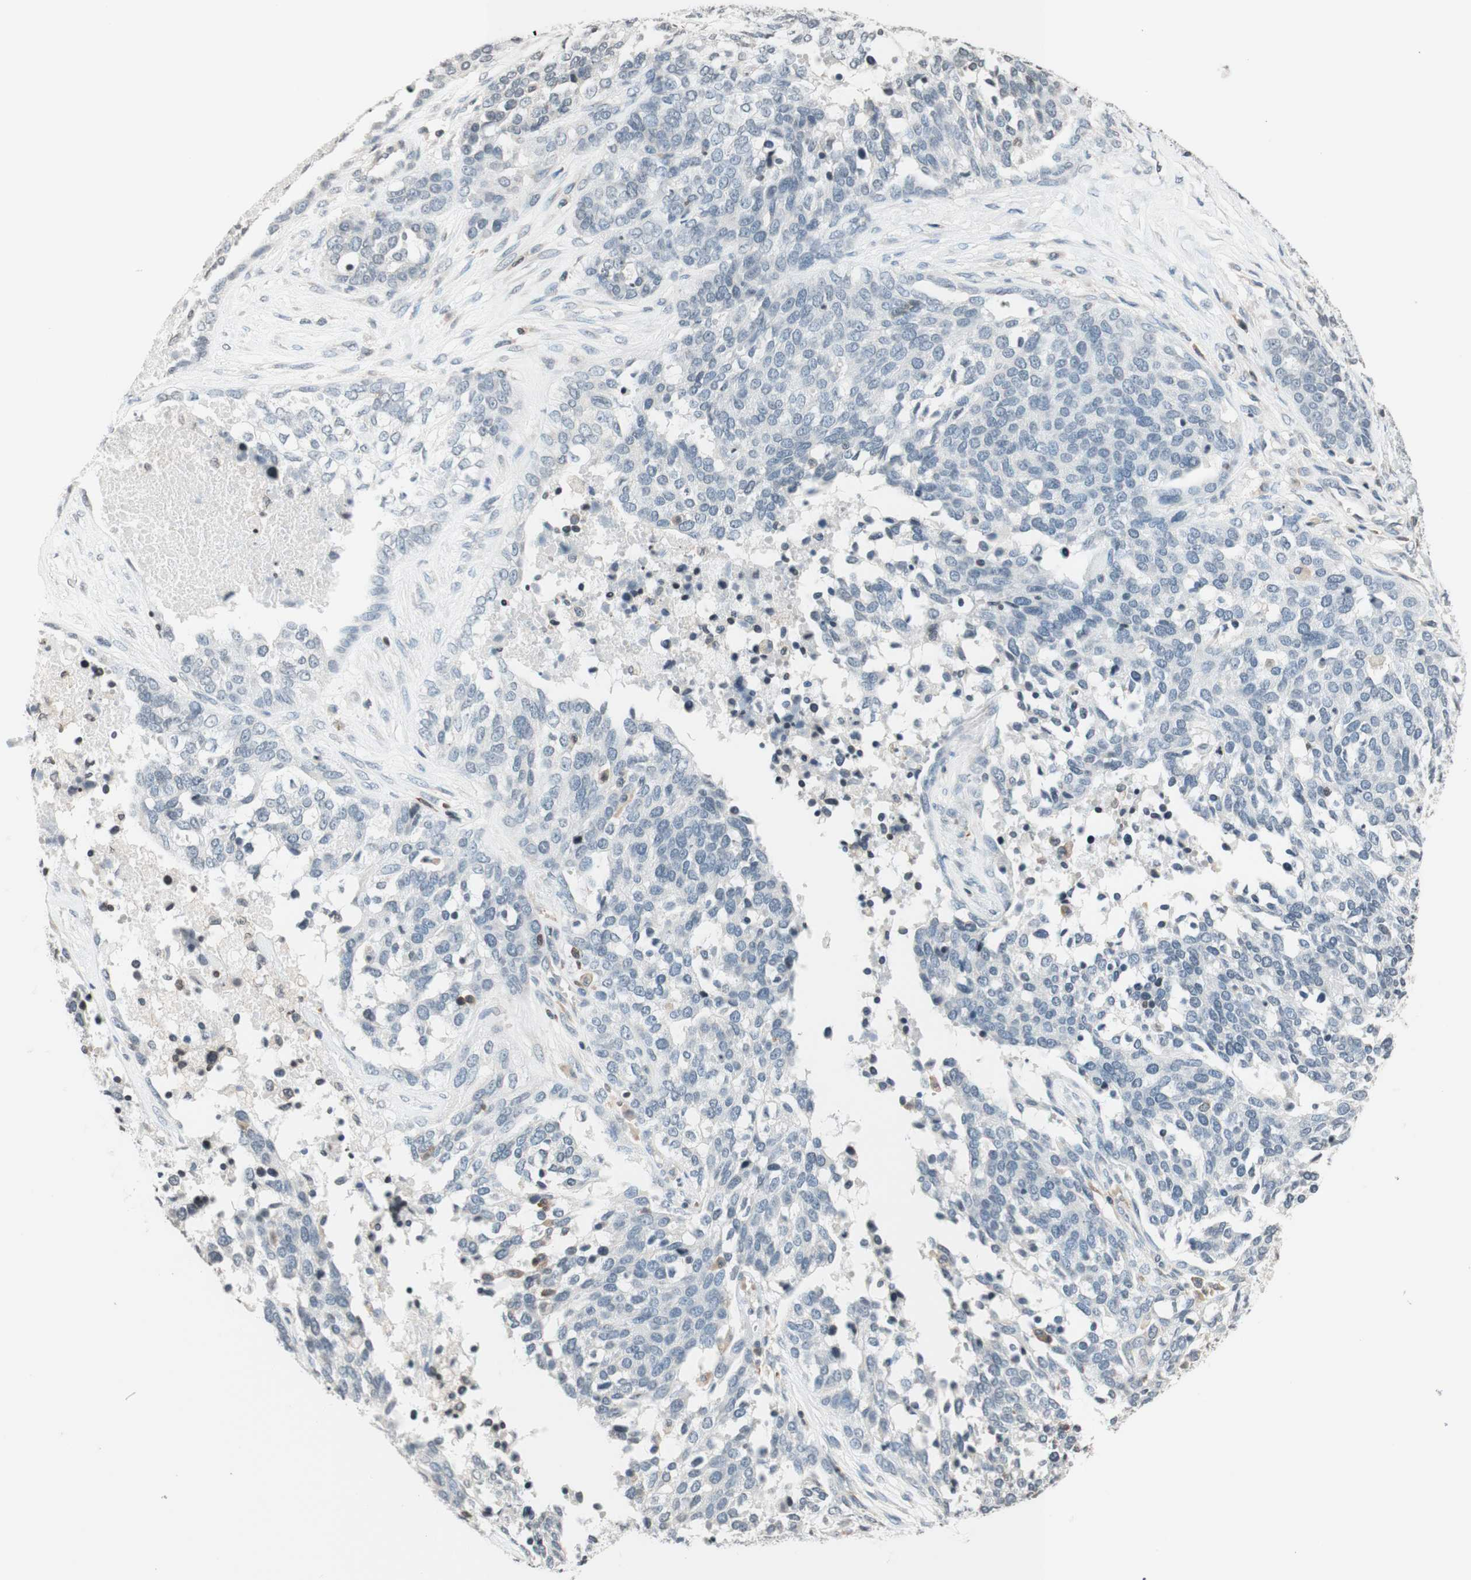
{"staining": {"intensity": "negative", "quantity": "none", "location": "none"}, "tissue": "ovarian cancer", "cell_type": "Tumor cells", "image_type": "cancer", "snomed": [{"axis": "morphology", "description": "Cystadenocarcinoma, serous, NOS"}, {"axis": "topography", "description": "Ovary"}], "caption": "Tumor cells show no significant protein positivity in ovarian cancer (serous cystadenocarcinoma).", "gene": "WIPF1", "patient": {"sex": "female", "age": 44}}